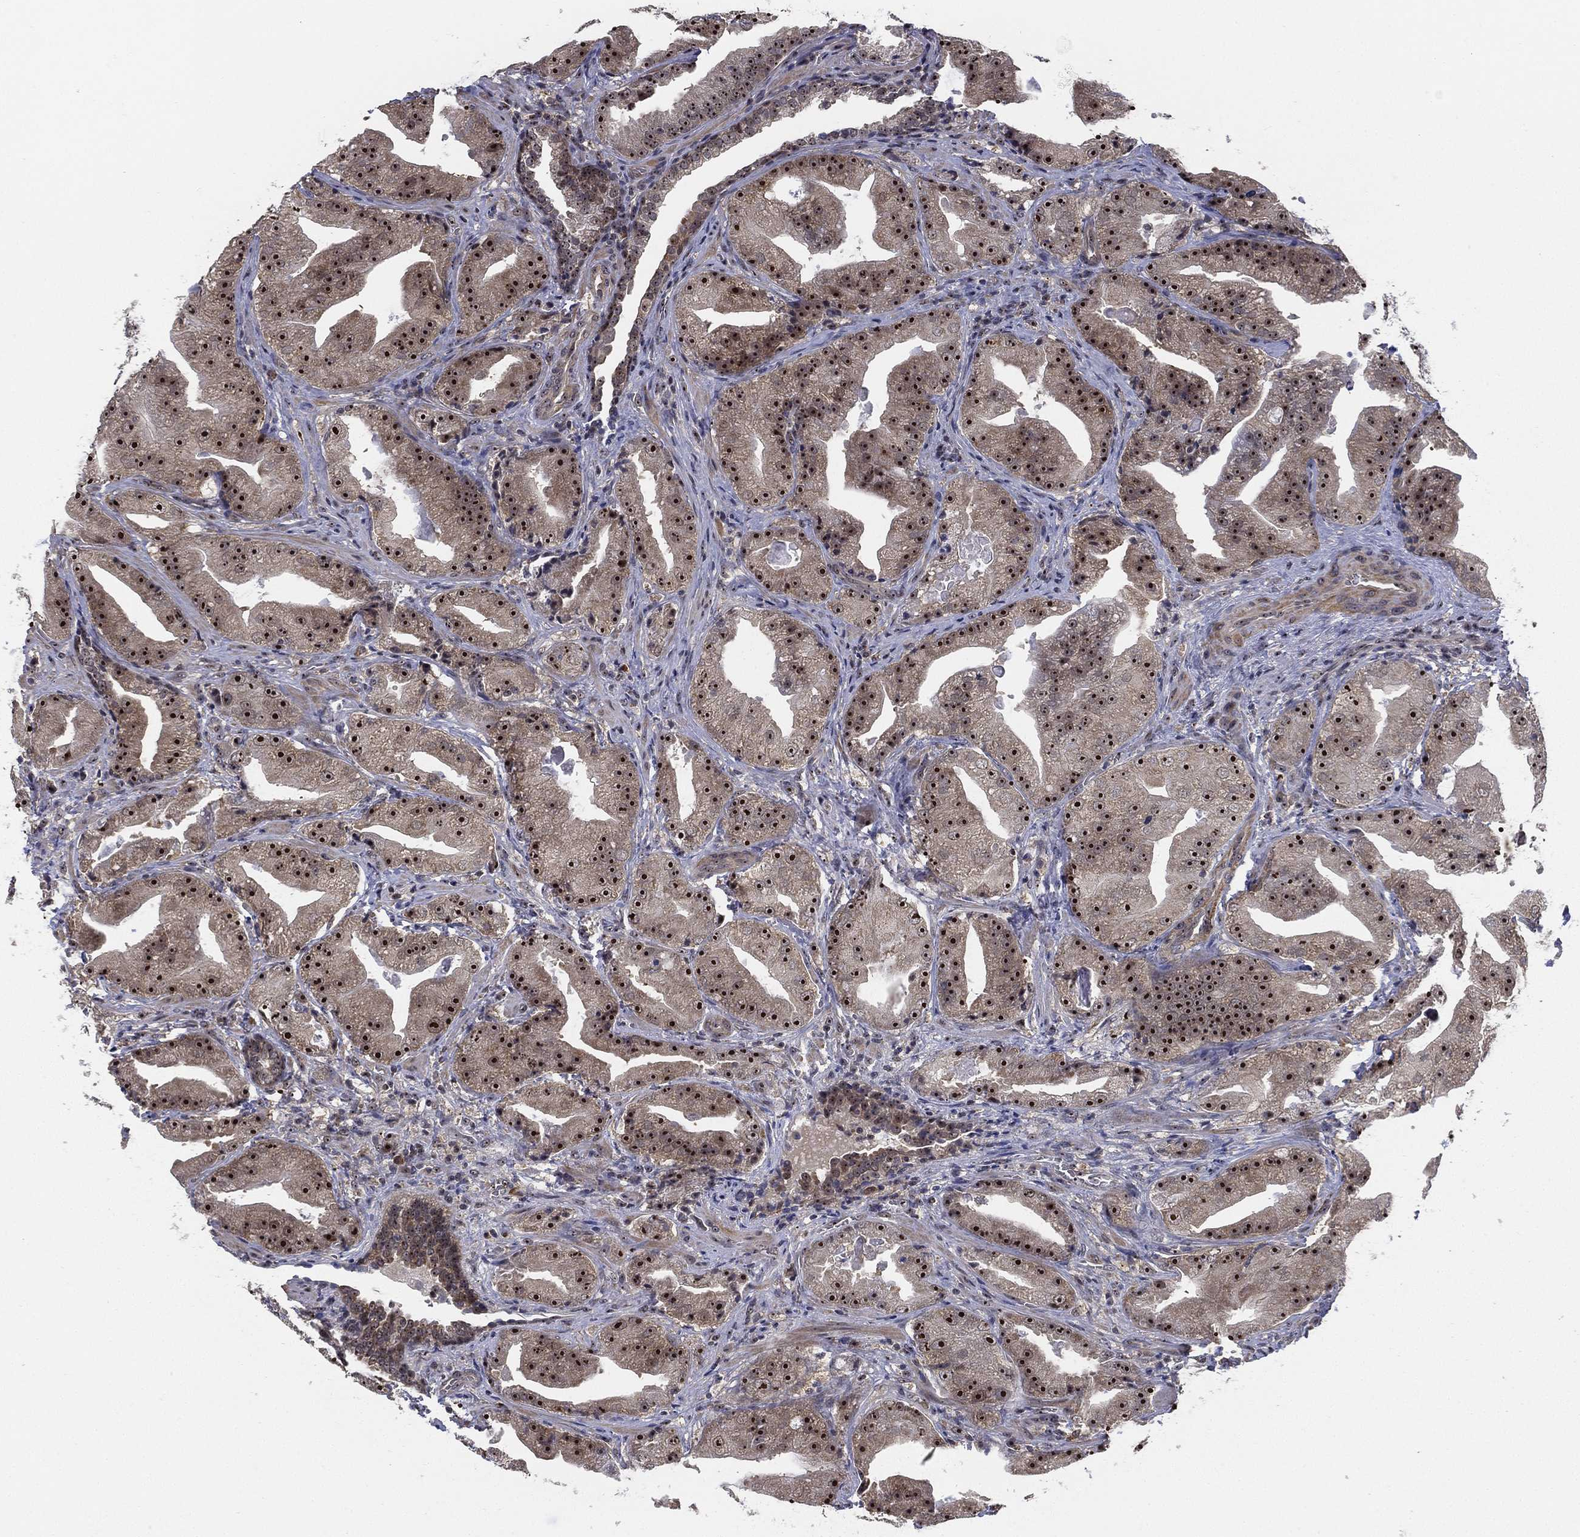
{"staining": {"intensity": "strong", "quantity": ">75%", "location": "nuclear"}, "tissue": "prostate cancer", "cell_type": "Tumor cells", "image_type": "cancer", "snomed": [{"axis": "morphology", "description": "Adenocarcinoma, Low grade"}, {"axis": "topography", "description": "Prostate"}], "caption": "A brown stain highlights strong nuclear expression of a protein in adenocarcinoma (low-grade) (prostate) tumor cells. (DAB (3,3'-diaminobenzidine) IHC, brown staining for protein, blue staining for nuclei).", "gene": "PPP1R16B", "patient": {"sex": "male", "age": 62}}